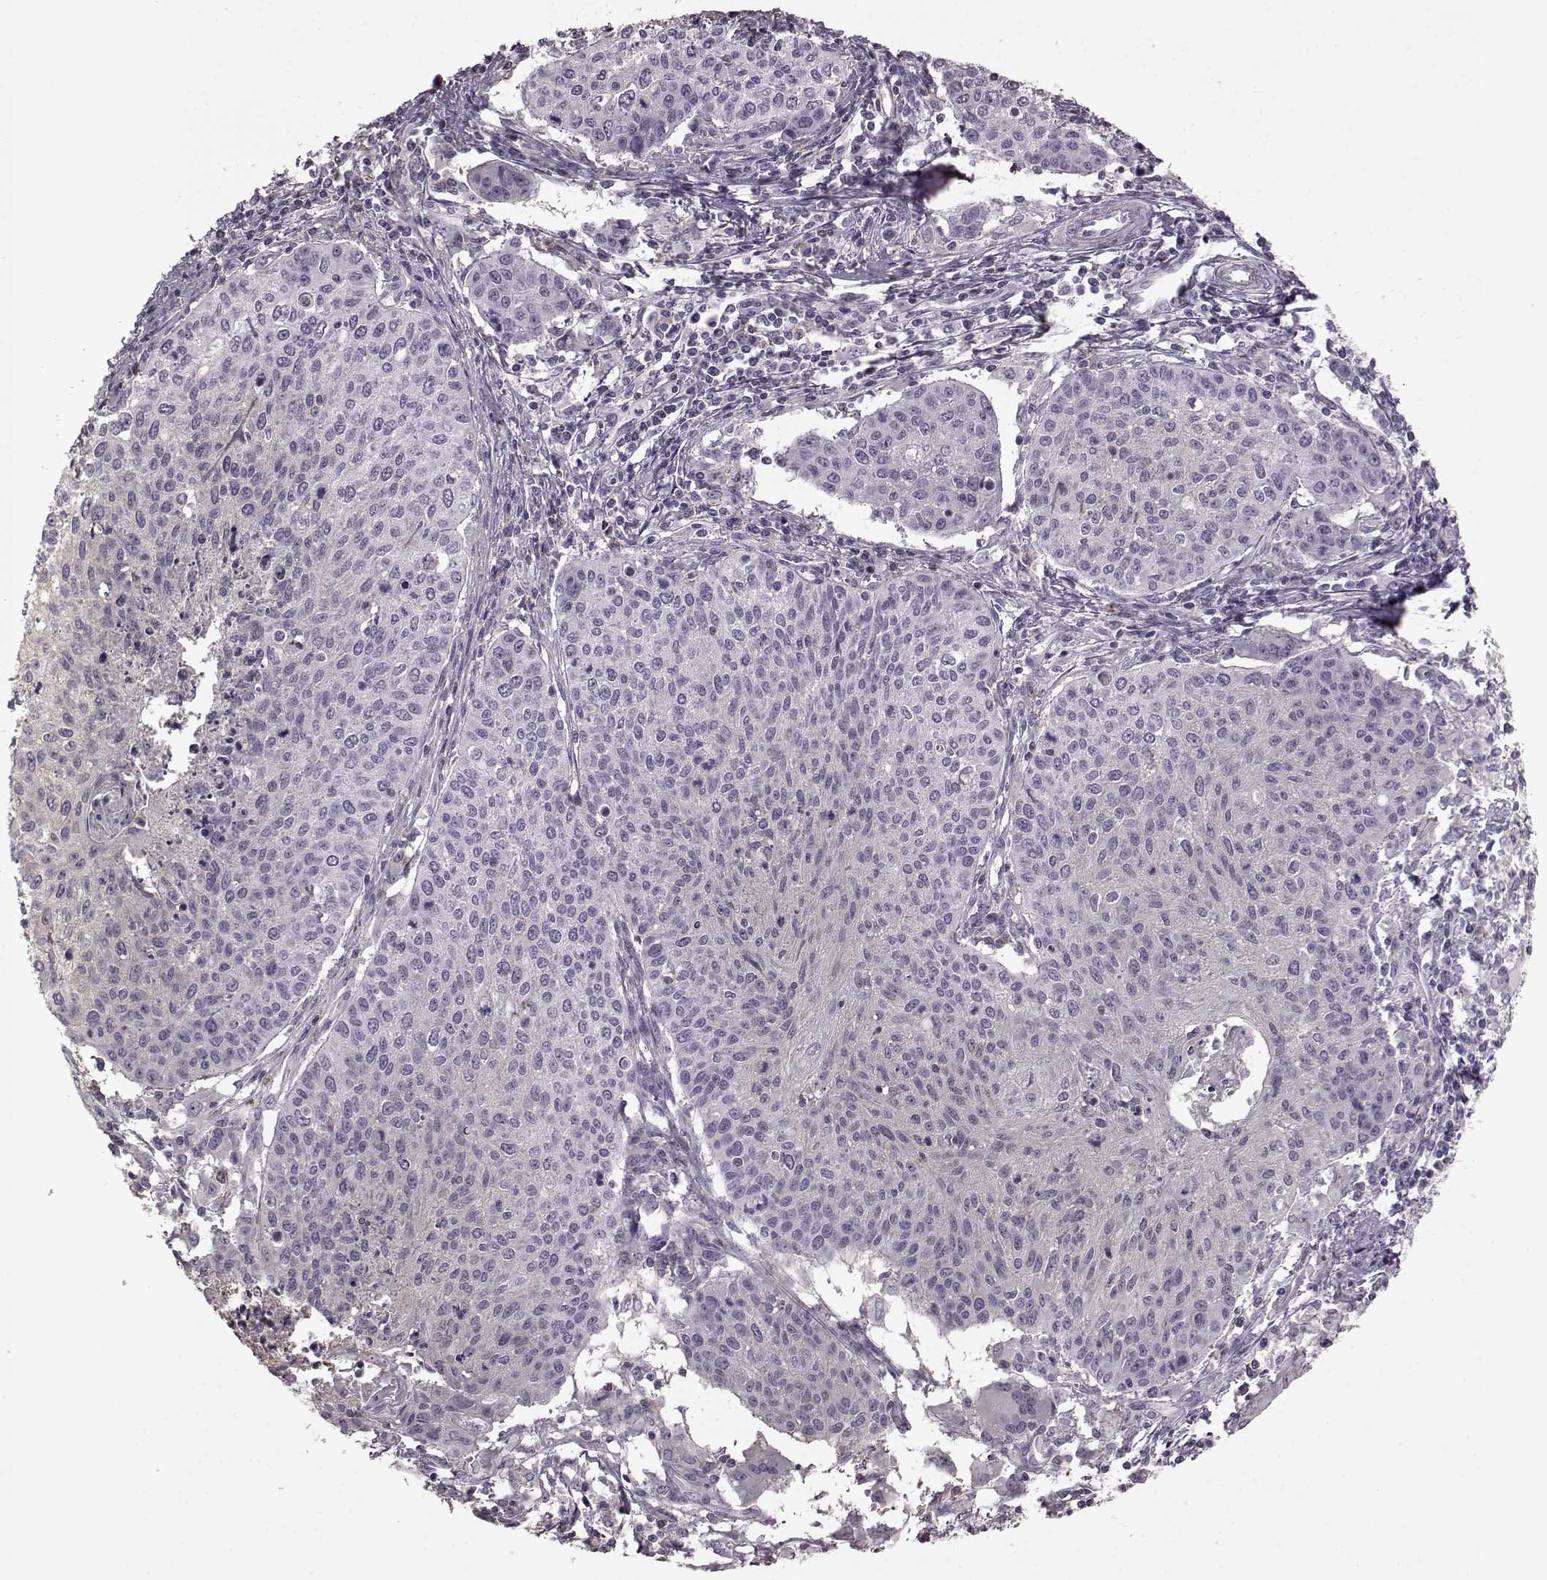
{"staining": {"intensity": "negative", "quantity": "none", "location": "none"}, "tissue": "cervical cancer", "cell_type": "Tumor cells", "image_type": "cancer", "snomed": [{"axis": "morphology", "description": "Squamous cell carcinoma, NOS"}, {"axis": "topography", "description": "Cervix"}], "caption": "Protein analysis of cervical cancer shows no significant expression in tumor cells.", "gene": "PDCD1", "patient": {"sex": "female", "age": 38}}